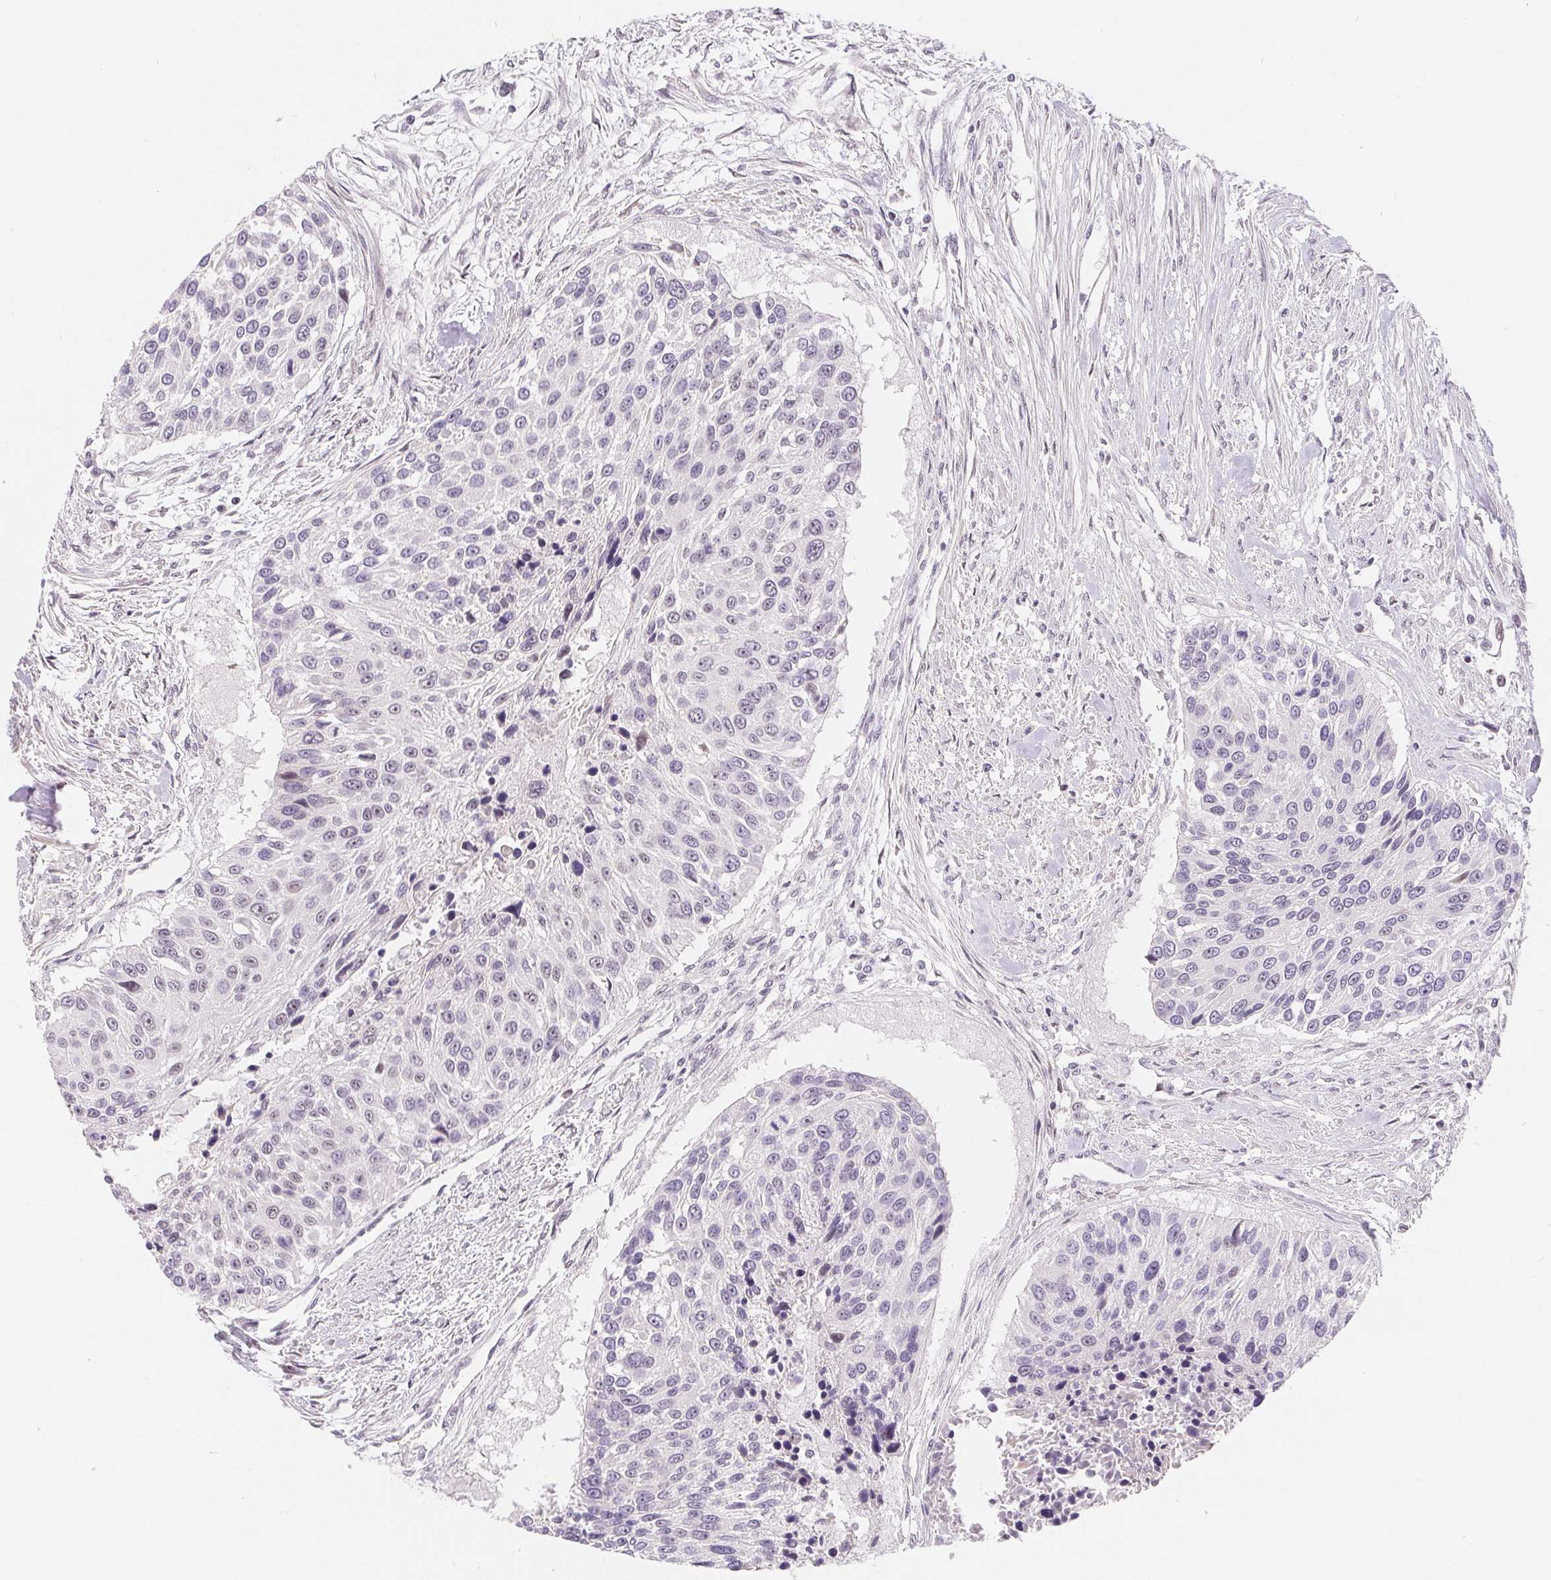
{"staining": {"intensity": "weak", "quantity": "<25%", "location": "nuclear"}, "tissue": "urothelial cancer", "cell_type": "Tumor cells", "image_type": "cancer", "snomed": [{"axis": "morphology", "description": "Urothelial carcinoma, NOS"}, {"axis": "topography", "description": "Urinary bladder"}], "caption": "DAB immunohistochemical staining of transitional cell carcinoma shows no significant expression in tumor cells.", "gene": "LCA5L", "patient": {"sex": "male", "age": 55}}